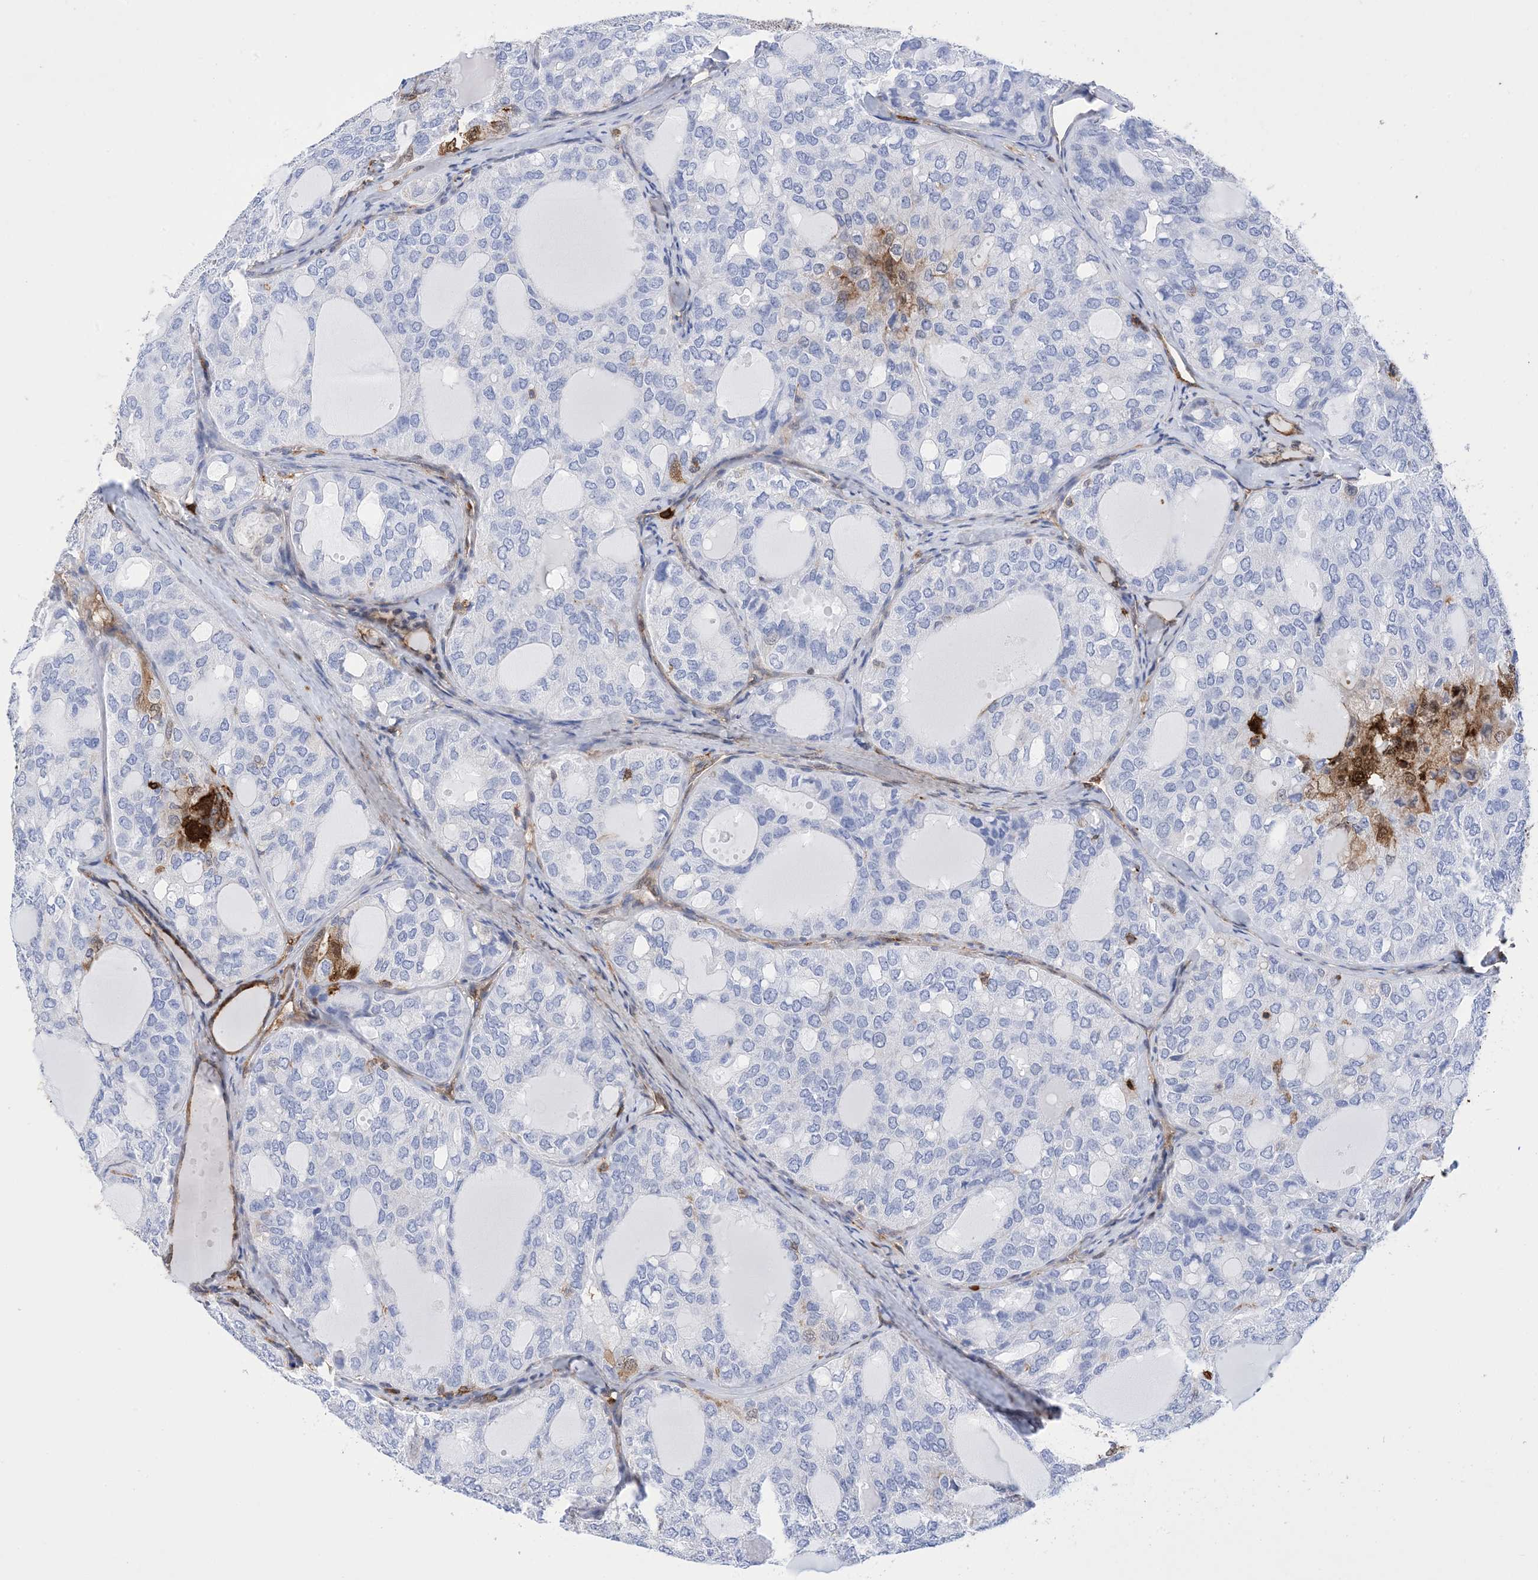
{"staining": {"intensity": "negative", "quantity": "none", "location": "none"}, "tissue": "thyroid cancer", "cell_type": "Tumor cells", "image_type": "cancer", "snomed": [{"axis": "morphology", "description": "Follicular adenoma carcinoma, NOS"}, {"axis": "topography", "description": "Thyroid gland"}], "caption": "Follicular adenoma carcinoma (thyroid) was stained to show a protein in brown. There is no significant positivity in tumor cells.", "gene": "ANXA1", "patient": {"sex": "male", "age": 75}}